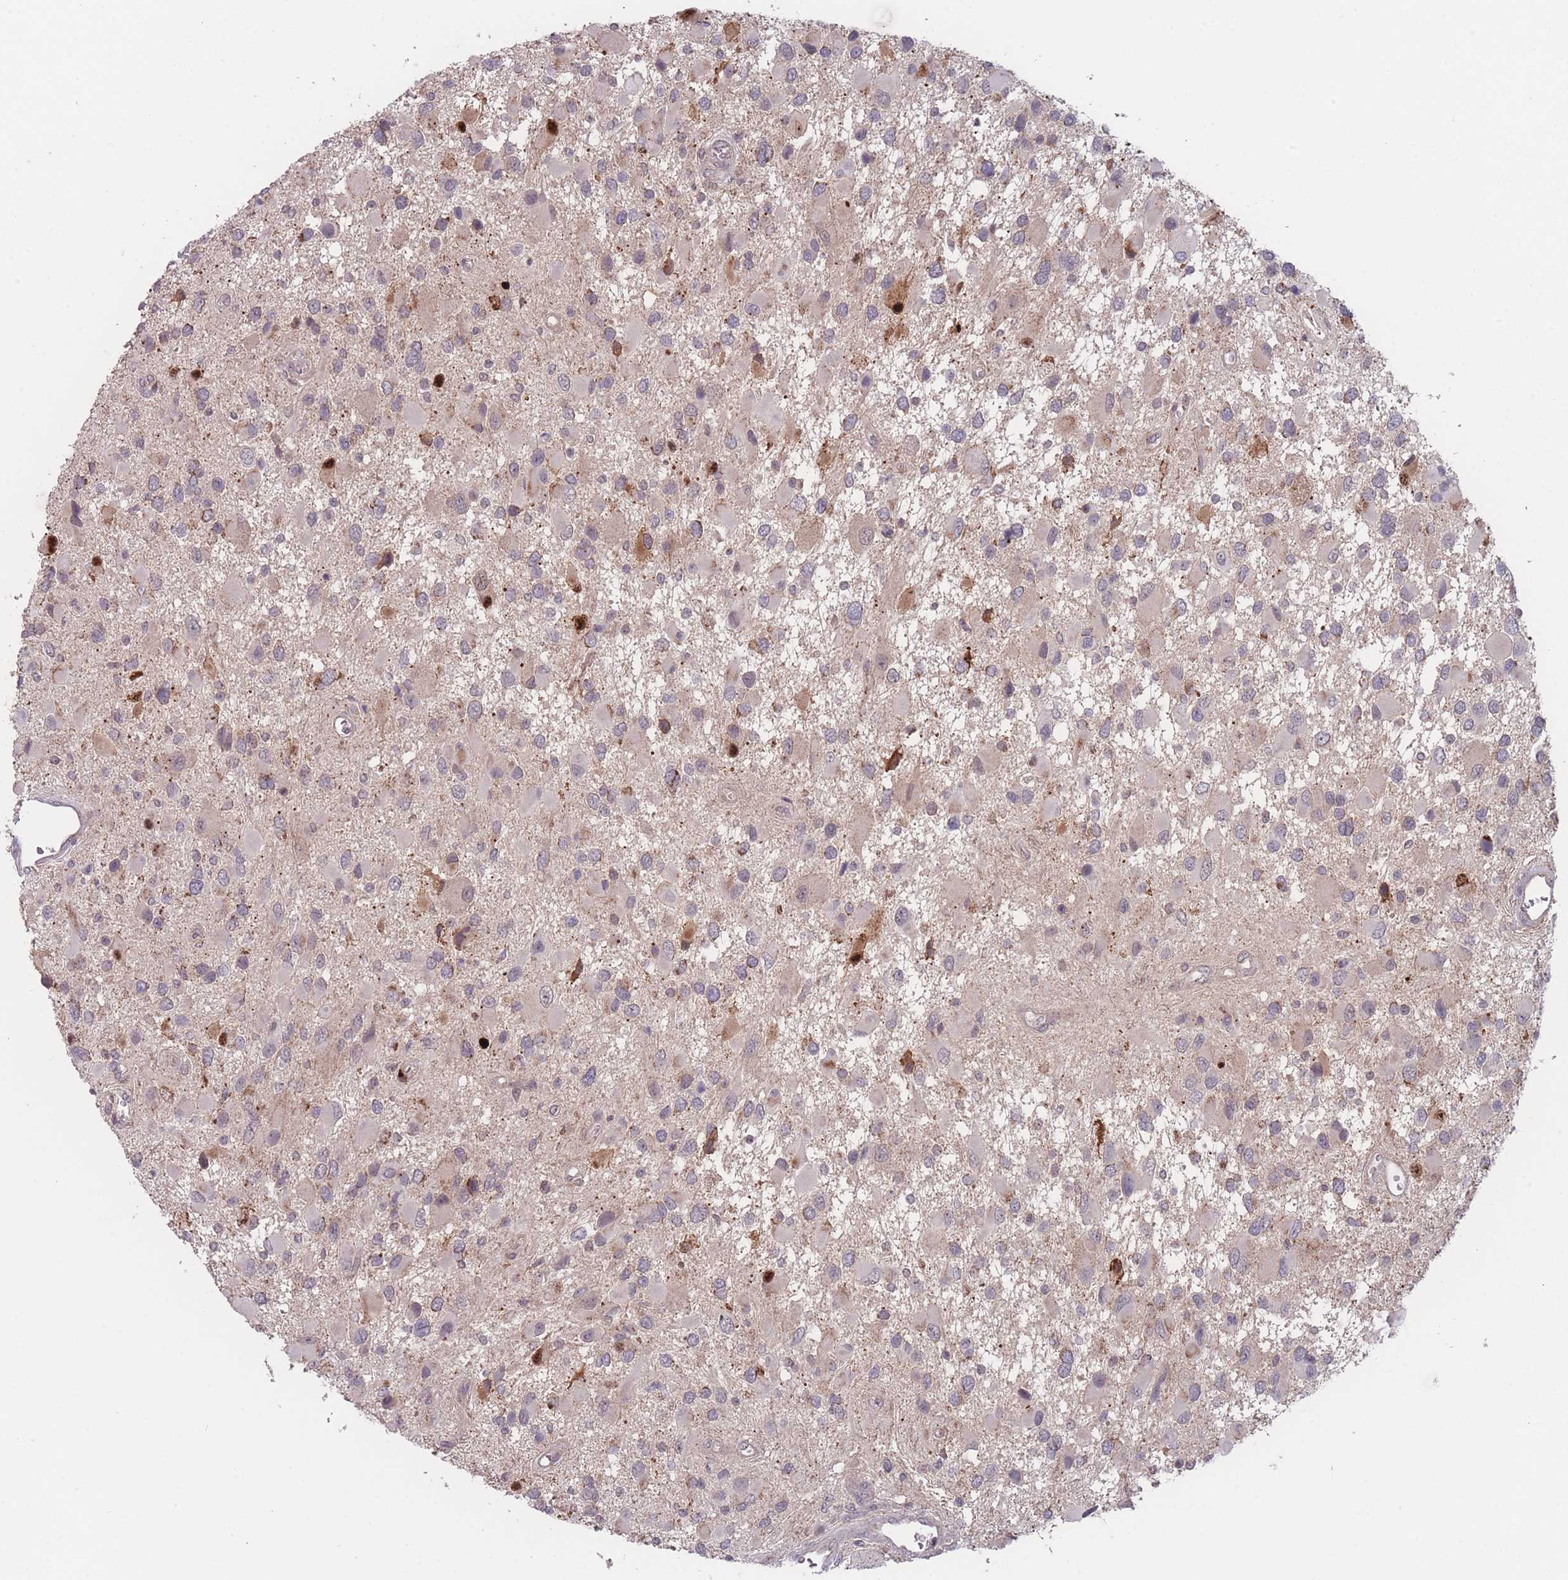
{"staining": {"intensity": "moderate", "quantity": "<25%", "location": "cytoplasmic/membranous,nuclear"}, "tissue": "glioma", "cell_type": "Tumor cells", "image_type": "cancer", "snomed": [{"axis": "morphology", "description": "Glioma, malignant, High grade"}, {"axis": "topography", "description": "Brain"}], "caption": "Immunohistochemical staining of malignant high-grade glioma demonstrates moderate cytoplasmic/membranous and nuclear protein expression in about <25% of tumor cells.", "gene": "TMEM232", "patient": {"sex": "male", "age": 53}}